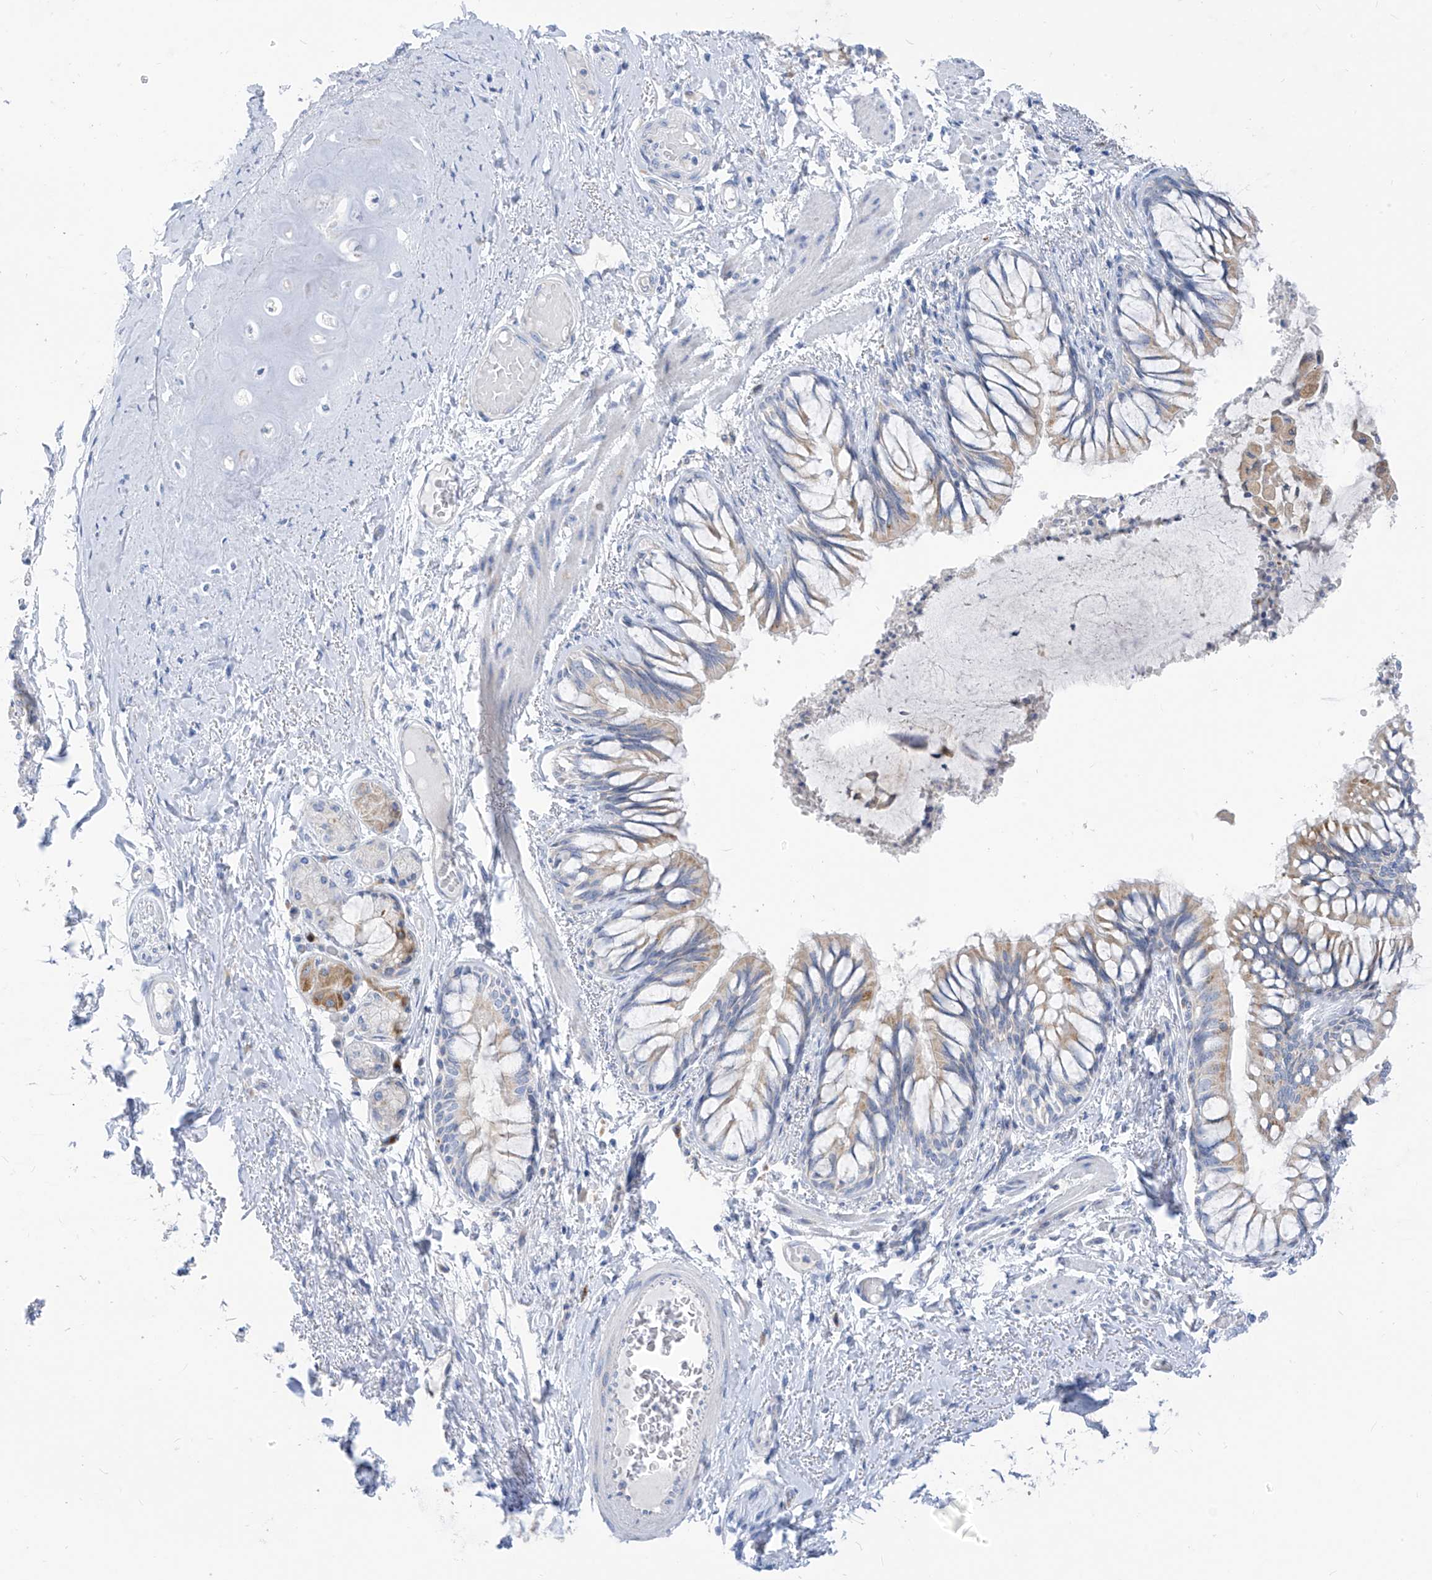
{"staining": {"intensity": "weak", "quantity": "<25%", "location": "cytoplasmic/membranous"}, "tissue": "bronchus", "cell_type": "Respiratory epithelial cells", "image_type": "normal", "snomed": [{"axis": "morphology", "description": "Normal tissue, NOS"}, {"axis": "topography", "description": "Cartilage tissue"}, {"axis": "topography", "description": "Bronchus"}, {"axis": "topography", "description": "Lung"}], "caption": "This image is of unremarkable bronchus stained with IHC to label a protein in brown with the nuclei are counter-stained blue. There is no staining in respiratory epithelial cells.", "gene": "ZNF404", "patient": {"sex": "female", "age": 49}}